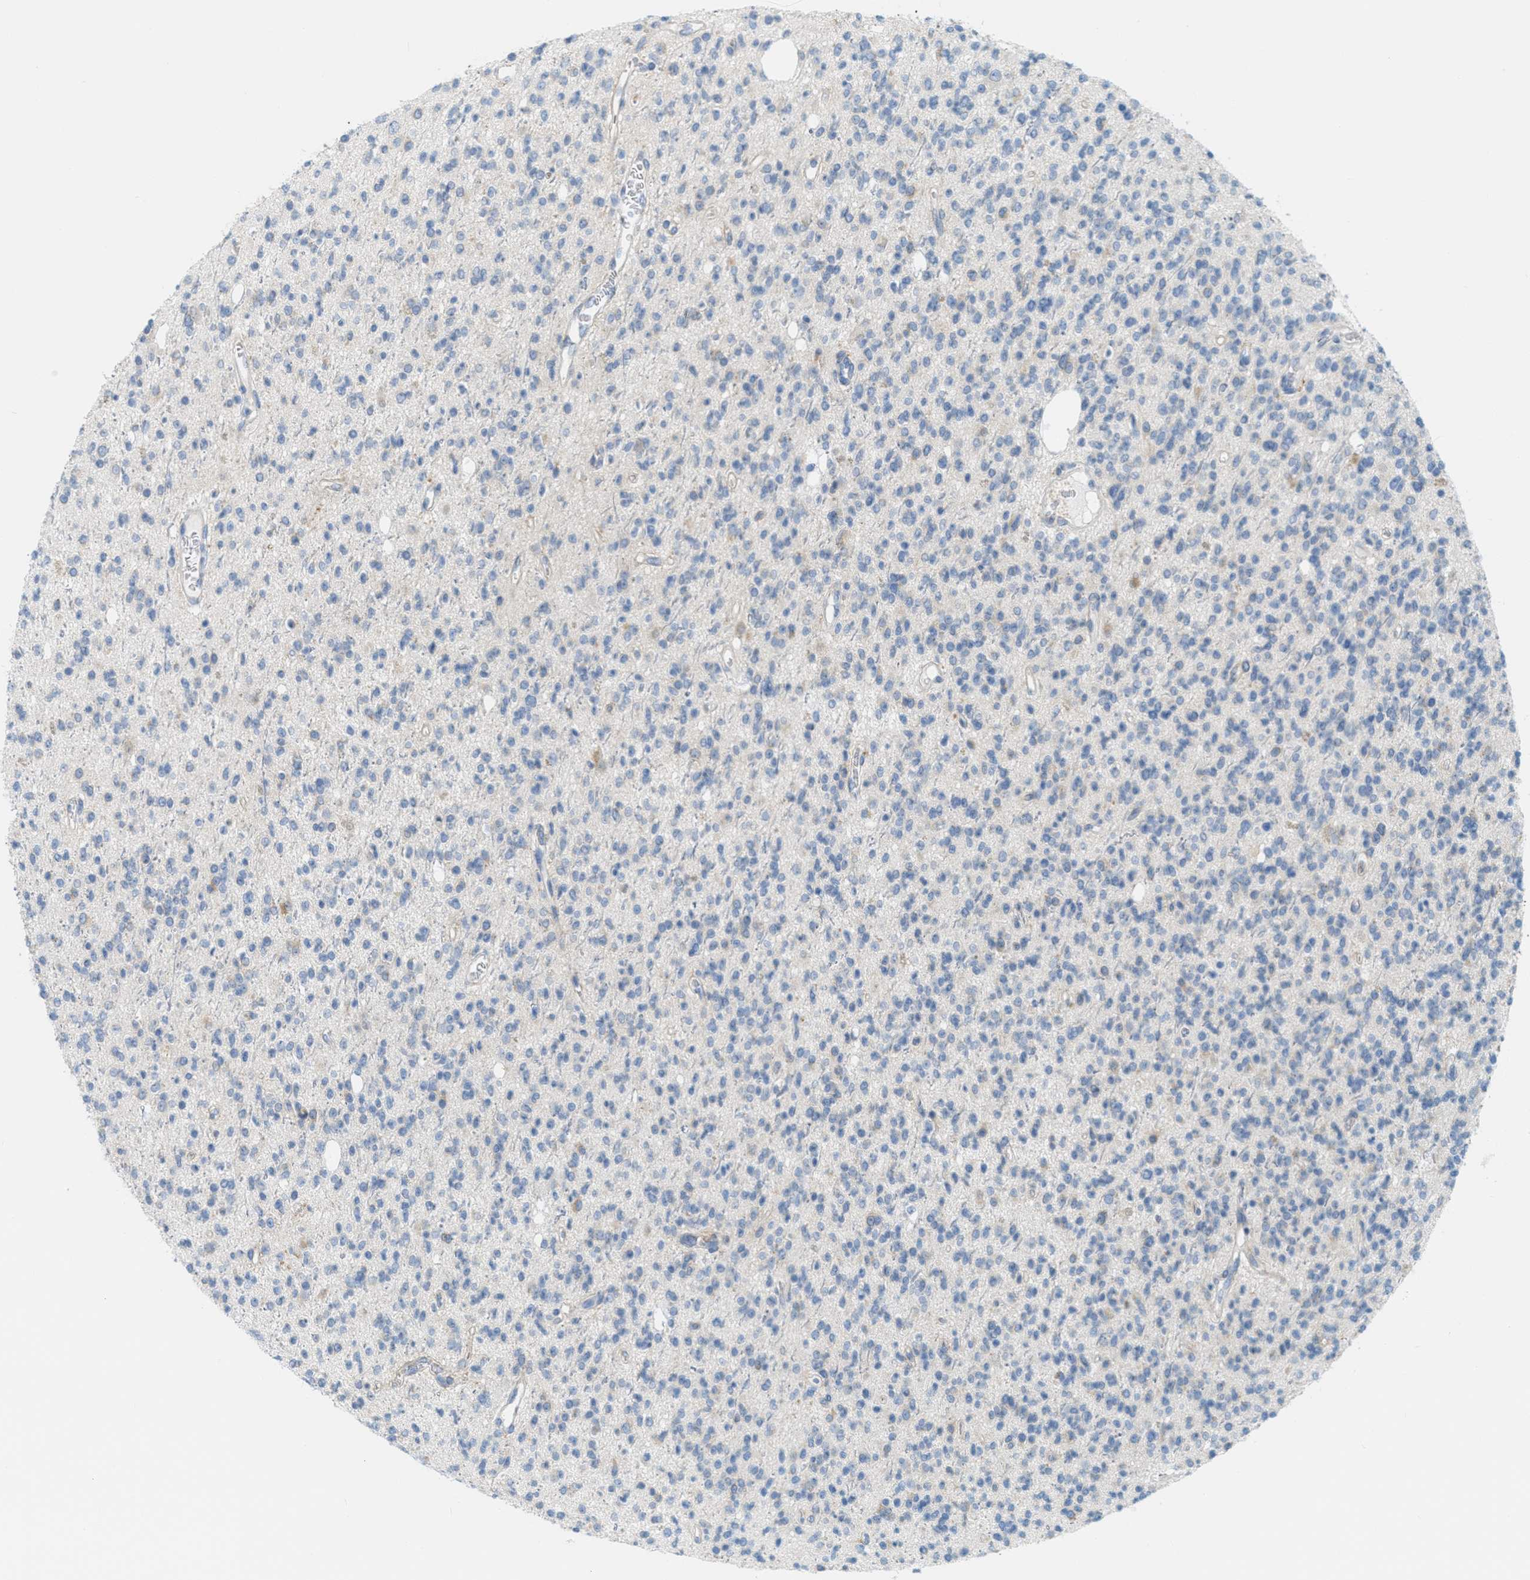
{"staining": {"intensity": "negative", "quantity": "none", "location": "none"}, "tissue": "glioma", "cell_type": "Tumor cells", "image_type": "cancer", "snomed": [{"axis": "morphology", "description": "Glioma, malignant, High grade"}, {"axis": "topography", "description": "Brain"}], "caption": "DAB (3,3'-diaminobenzidine) immunohistochemical staining of high-grade glioma (malignant) displays no significant staining in tumor cells.", "gene": "TEX264", "patient": {"sex": "male", "age": 34}}